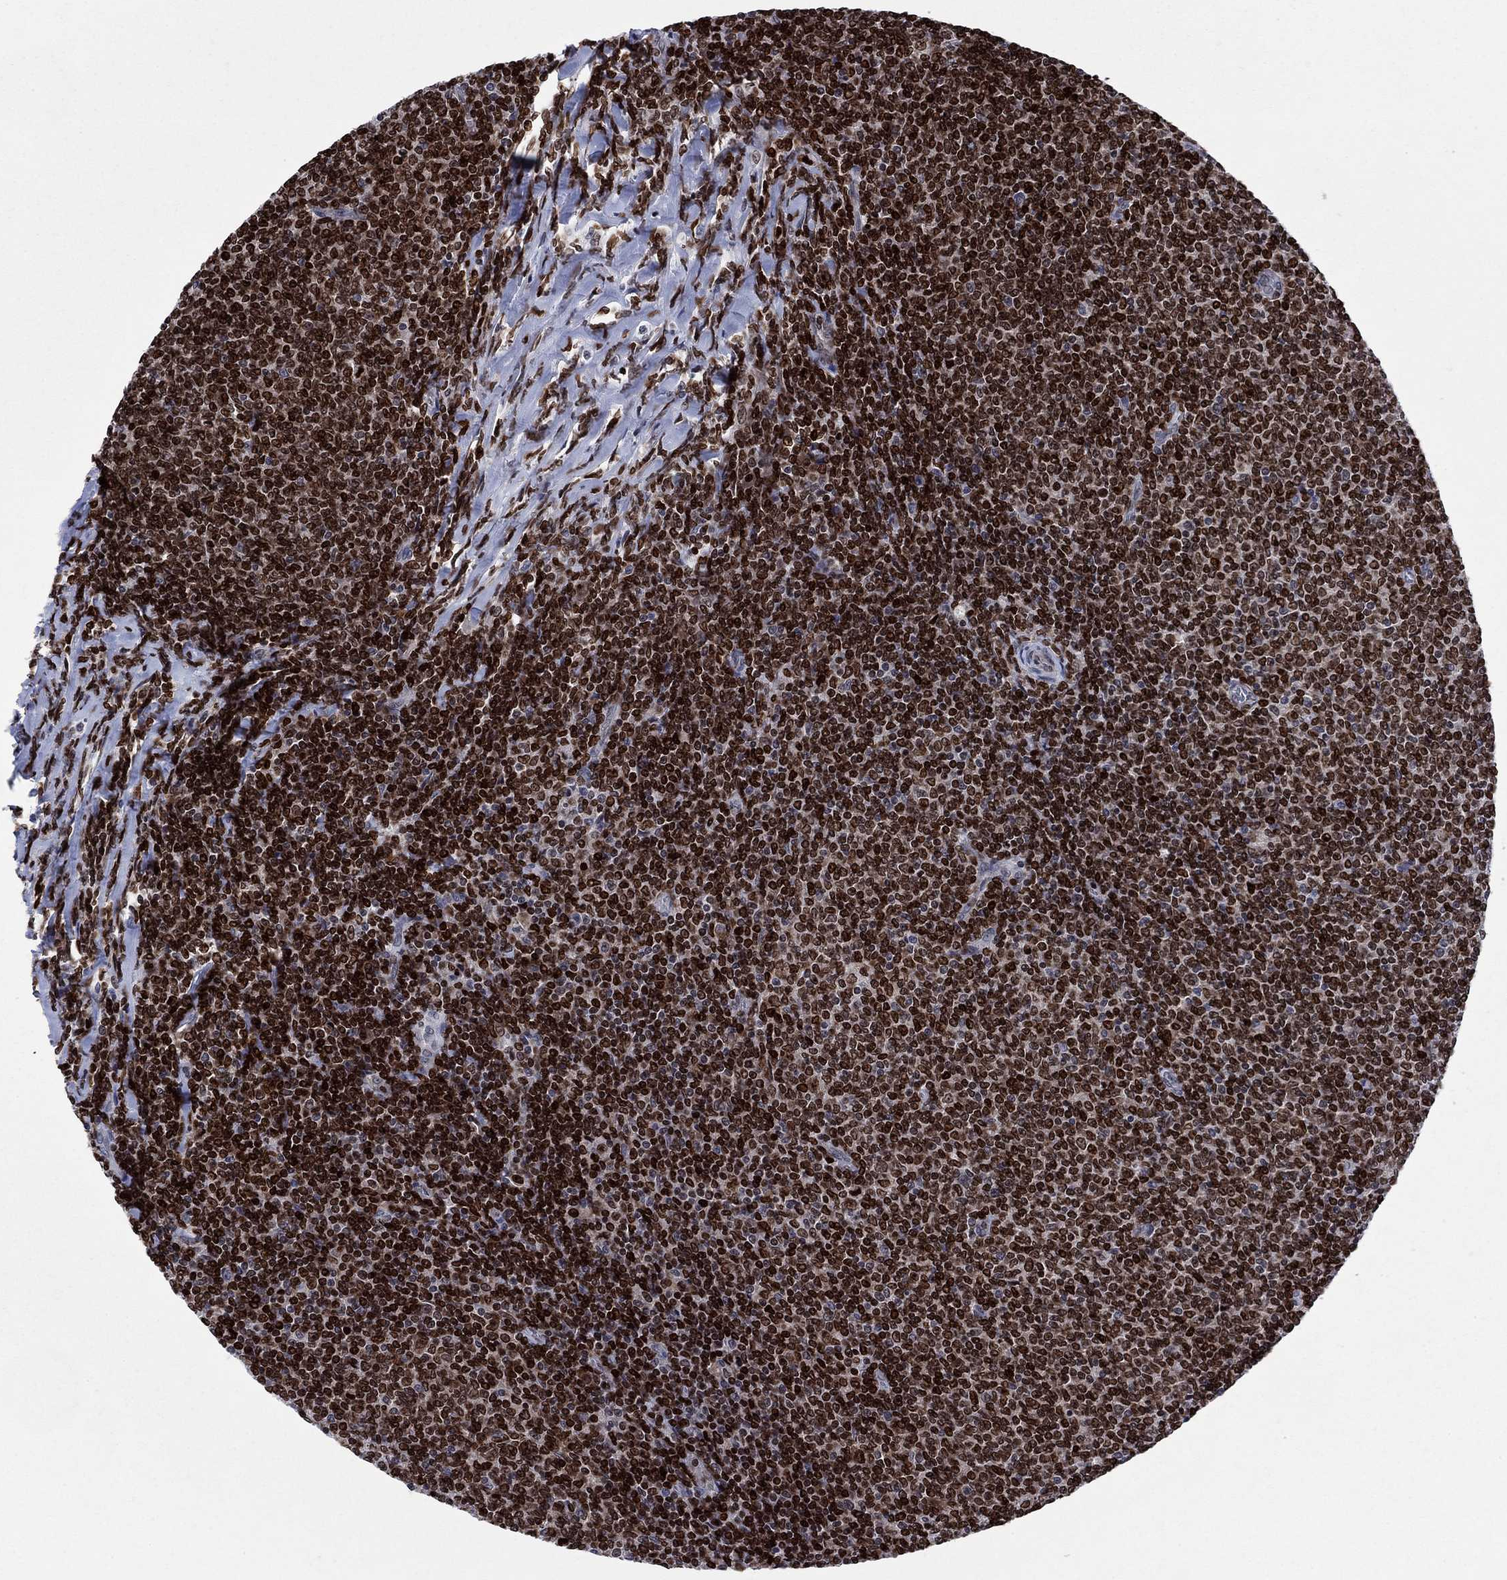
{"staining": {"intensity": "strong", "quantity": ">75%", "location": "nuclear"}, "tissue": "lymphoma", "cell_type": "Tumor cells", "image_type": "cancer", "snomed": [{"axis": "morphology", "description": "Malignant lymphoma, non-Hodgkin's type, Low grade"}, {"axis": "topography", "description": "Lymph node"}], "caption": "Malignant lymphoma, non-Hodgkin's type (low-grade) tissue displays strong nuclear positivity in about >75% of tumor cells", "gene": "HMGA1", "patient": {"sex": "male", "age": 52}}